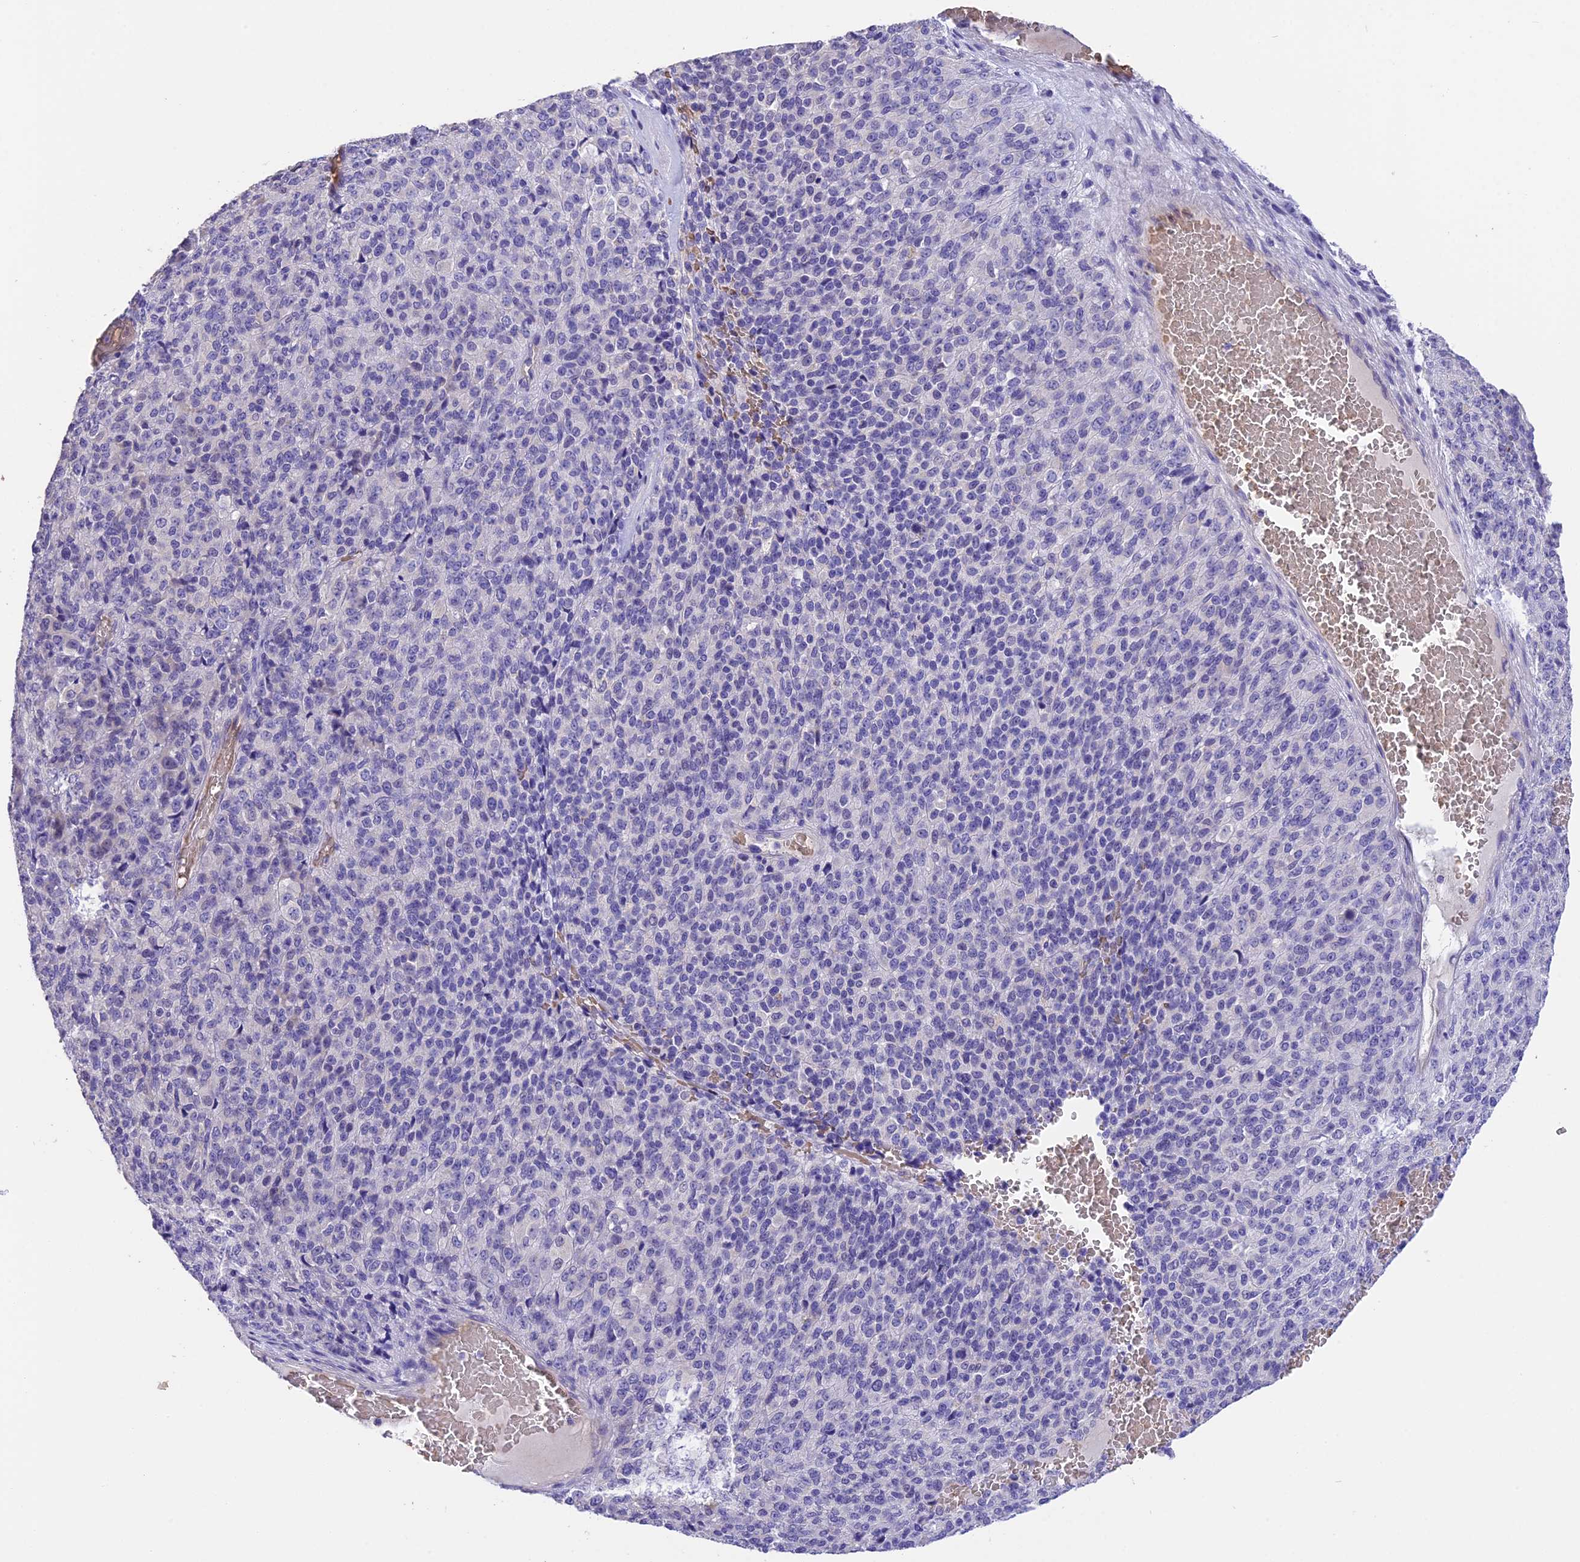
{"staining": {"intensity": "negative", "quantity": "none", "location": "none"}, "tissue": "melanoma", "cell_type": "Tumor cells", "image_type": "cancer", "snomed": [{"axis": "morphology", "description": "Malignant melanoma, Metastatic site"}, {"axis": "topography", "description": "Brain"}], "caption": "Immunohistochemistry (IHC) of malignant melanoma (metastatic site) reveals no positivity in tumor cells.", "gene": "TNNC2", "patient": {"sex": "female", "age": 56}}